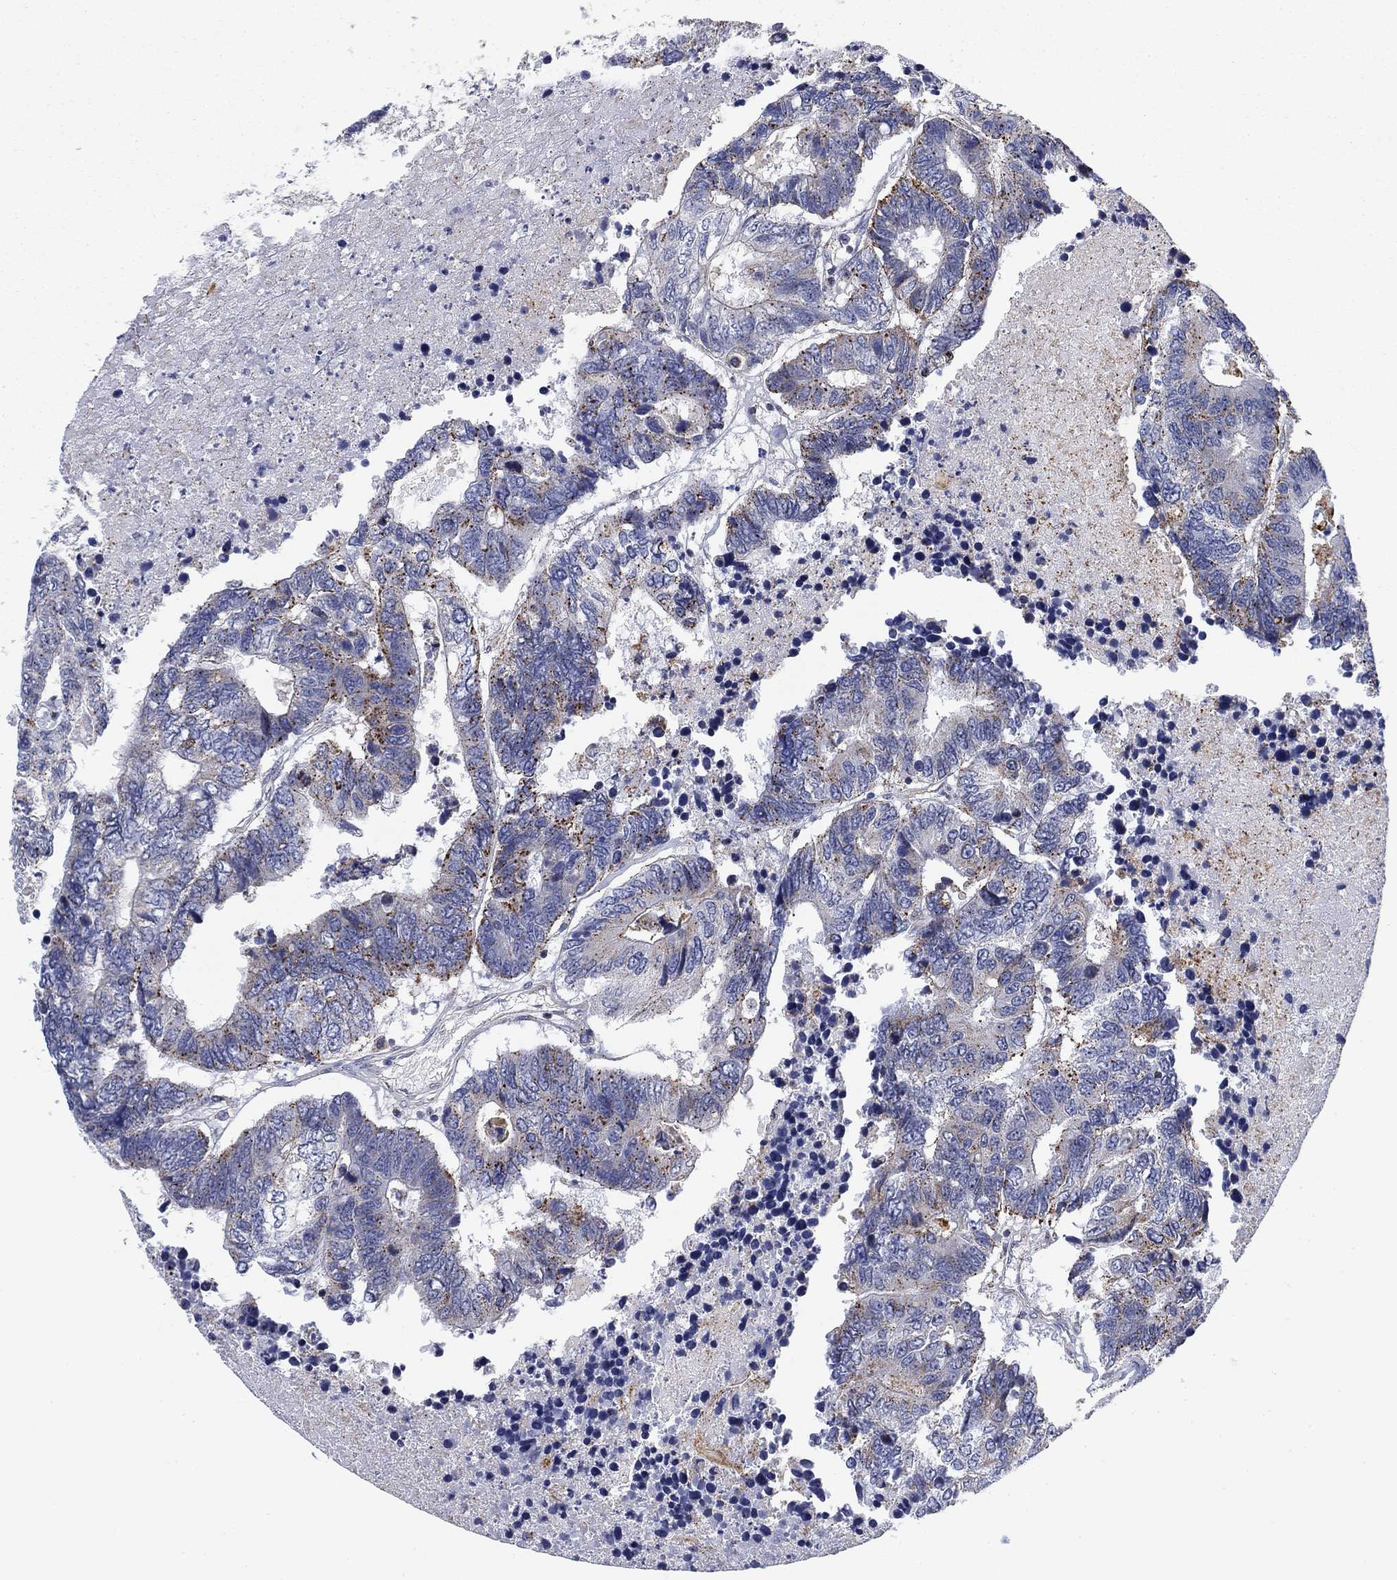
{"staining": {"intensity": "moderate", "quantity": "<25%", "location": "cytoplasmic/membranous"}, "tissue": "colorectal cancer", "cell_type": "Tumor cells", "image_type": "cancer", "snomed": [{"axis": "morphology", "description": "Adenocarcinoma, NOS"}, {"axis": "topography", "description": "Colon"}], "caption": "Moderate cytoplasmic/membranous protein expression is present in about <25% of tumor cells in colorectal adenocarcinoma. (DAB = brown stain, brightfield microscopy at high magnification).", "gene": "NACAD", "patient": {"sex": "female", "age": 48}}